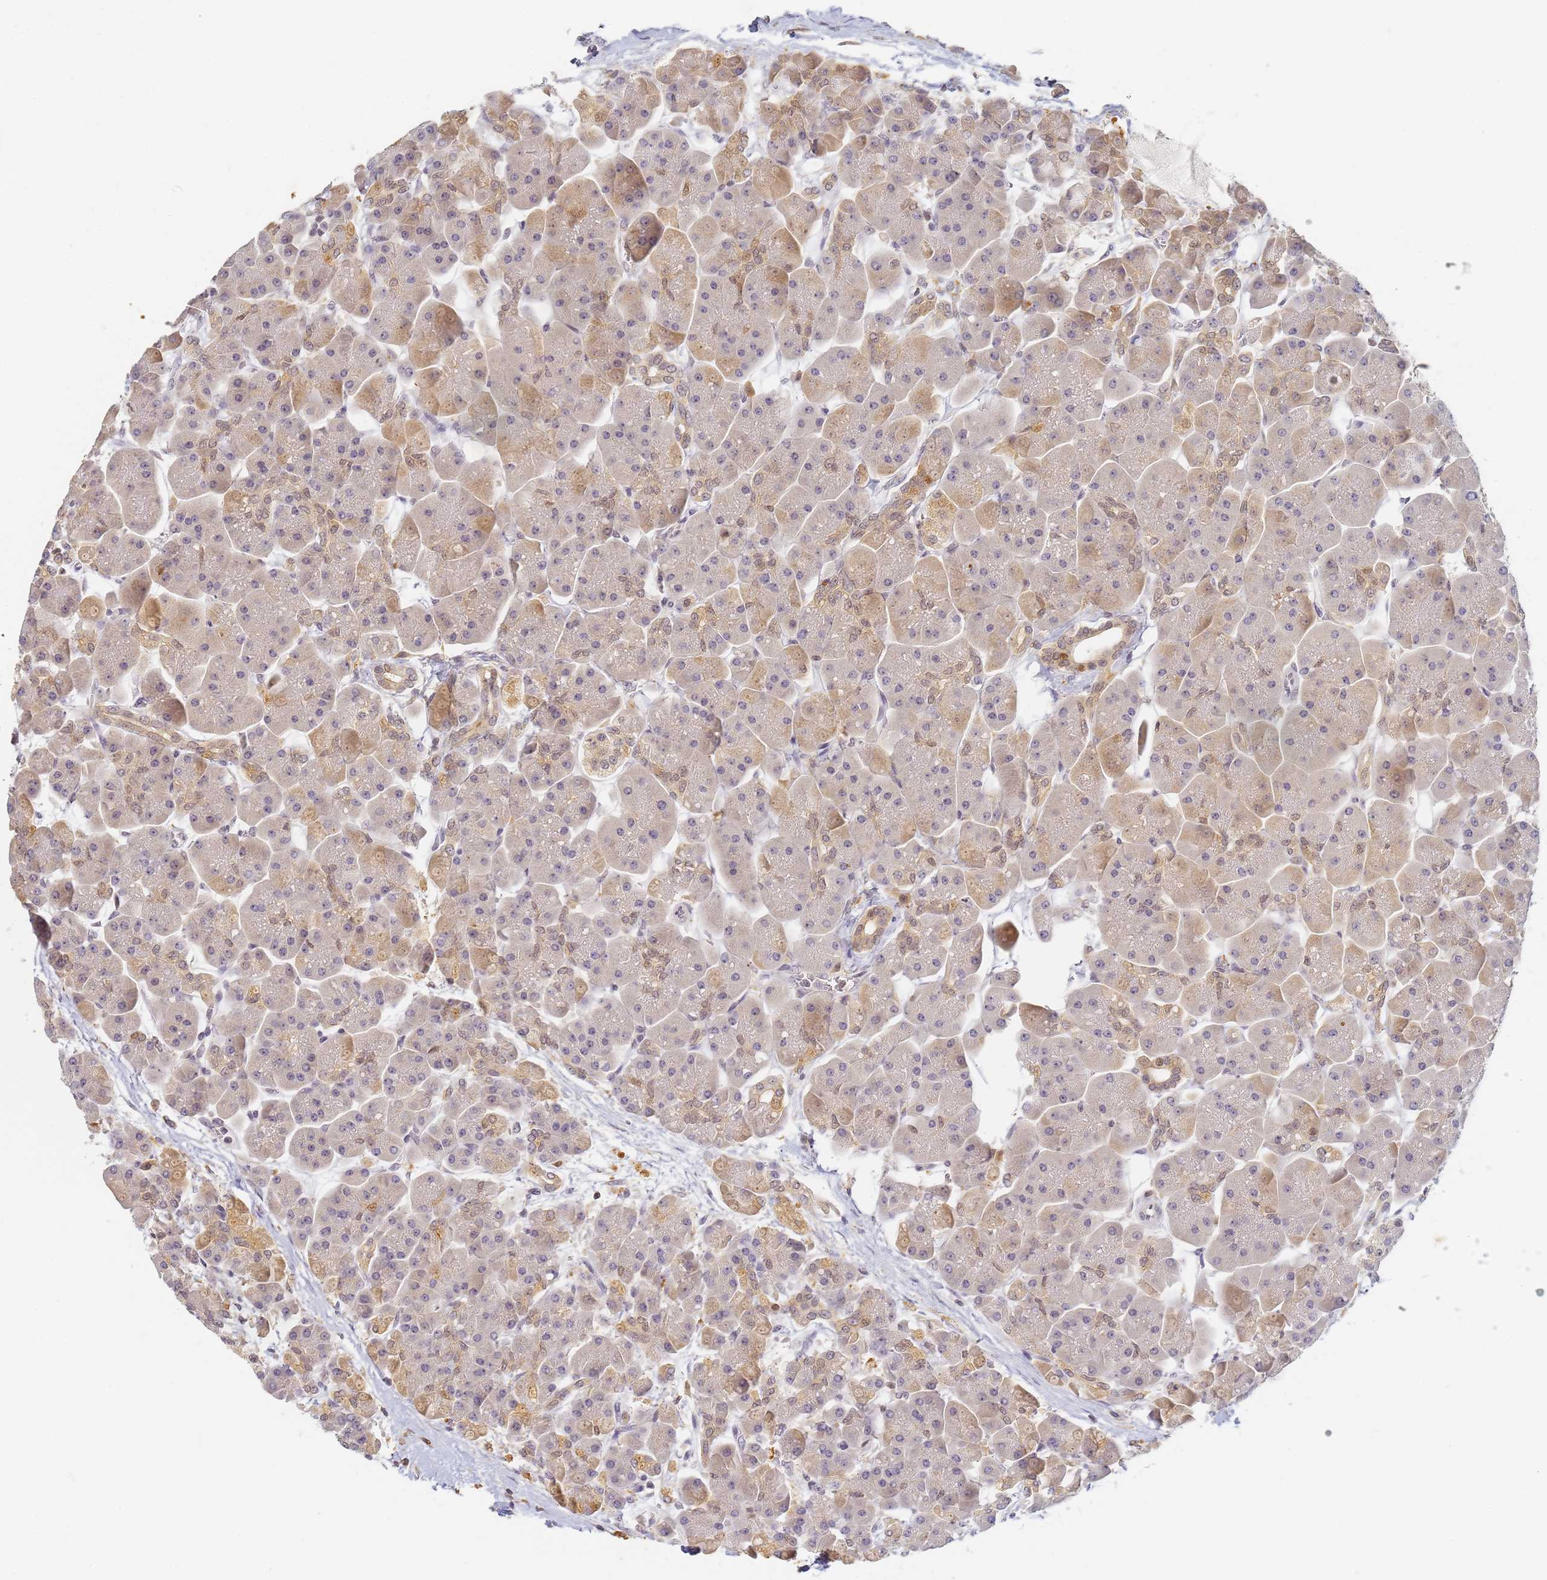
{"staining": {"intensity": "moderate", "quantity": "<25%", "location": "cytoplasmic/membranous,nuclear"}, "tissue": "pancreas", "cell_type": "Exocrine glandular cells", "image_type": "normal", "snomed": [{"axis": "morphology", "description": "Normal tissue, NOS"}, {"axis": "topography", "description": "Pancreas"}], "caption": "A low amount of moderate cytoplasmic/membranous,nuclear positivity is seen in about <25% of exocrine glandular cells in normal pancreas.", "gene": "HMCES", "patient": {"sex": "male", "age": 66}}